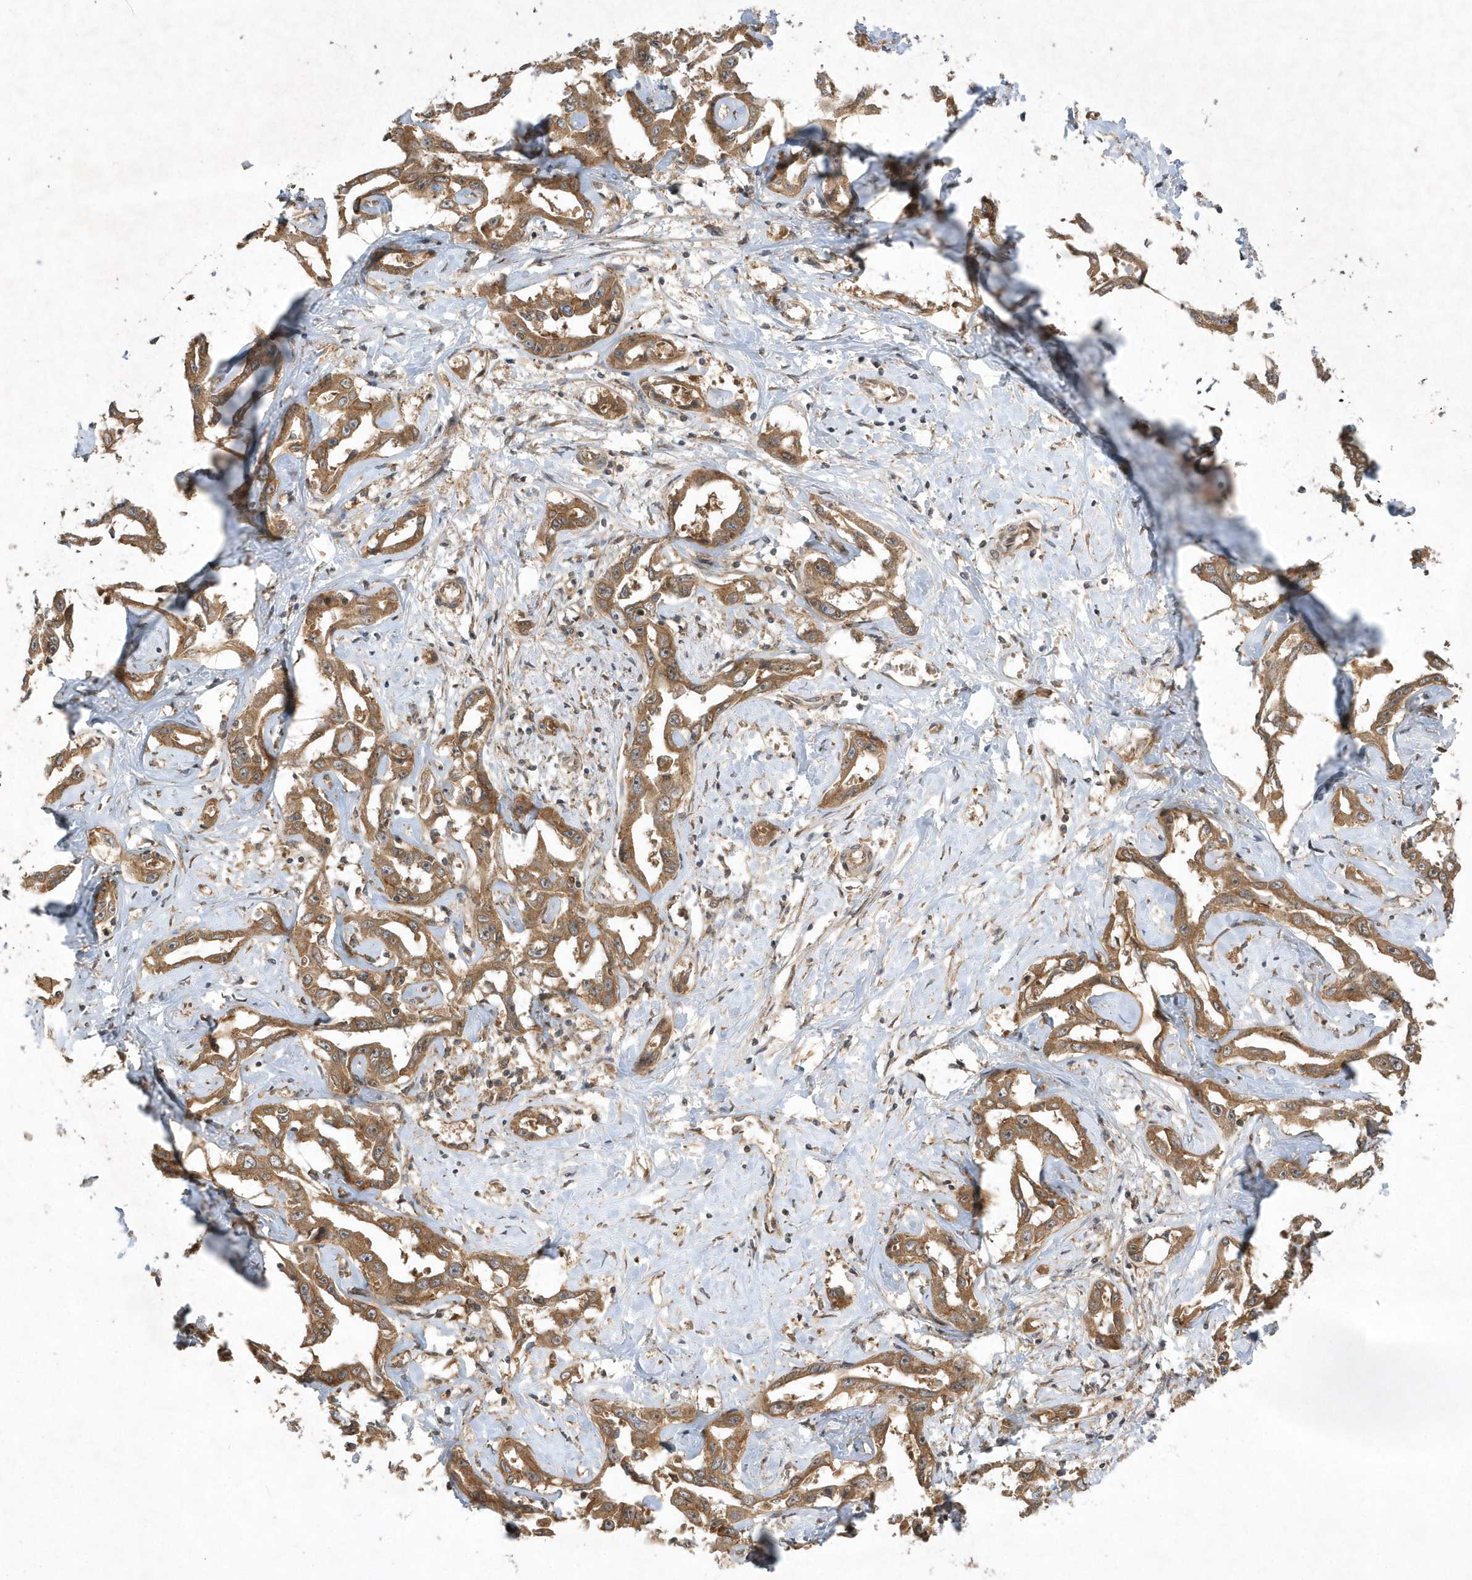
{"staining": {"intensity": "moderate", "quantity": ">75%", "location": "cytoplasmic/membranous"}, "tissue": "liver cancer", "cell_type": "Tumor cells", "image_type": "cancer", "snomed": [{"axis": "morphology", "description": "Cholangiocarcinoma"}, {"axis": "topography", "description": "Liver"}], "caption": "Cholangiocarcinoma (liver) was stained to show a protein in brown. There is medium levels of moderate cytoplasmic/membranous positivity in approximately >75% of tumor cells.", "gene": "GFM2", "patient": {"sex": "male", "age": 59}}